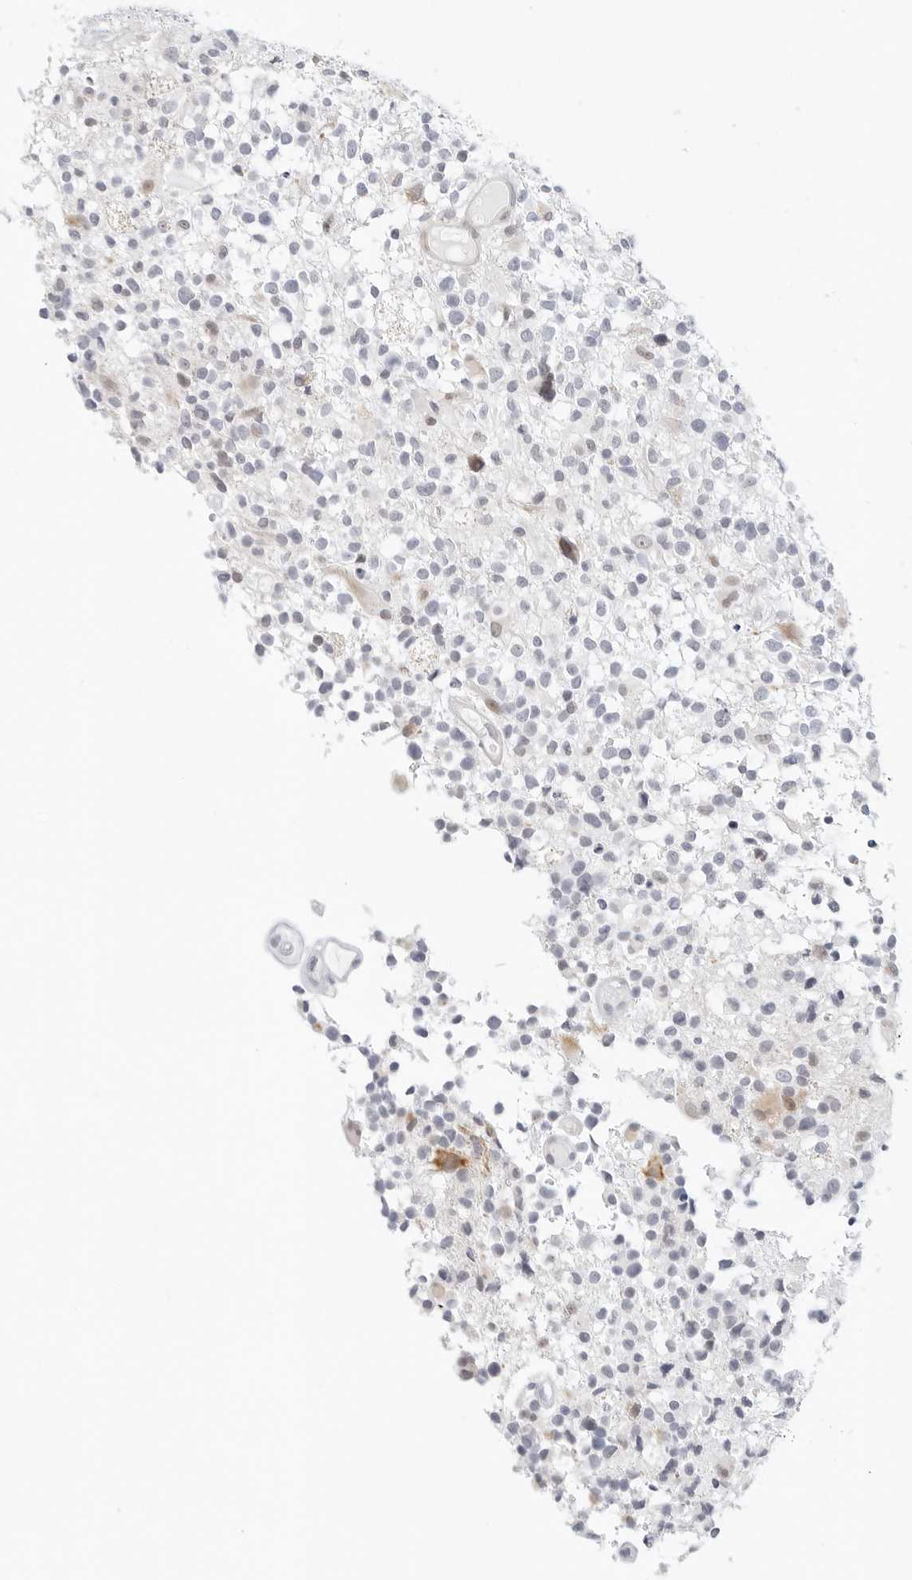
{"staining": {"intensity": "negative", "quantity": "none", "location": "none"}, "tissue": "glioma", "cell_type": "Tumor cells", "image_type": "cancer", "snomed": [{"axis": "morphology", "description": "Glioma, malignant, High grade"}, {"axis": "morphology", "description": "Glioblastoma, NOS"}, {"axis": "topography", "description": "Brain"}], "caption": "High power microscopy image of an immunohistochemistry (IHC) histopathology image of glioma, revealing no significant expression in tumor cells.", "gene": "TSEN2", "patient": {"sex": "male", "age": 60}}